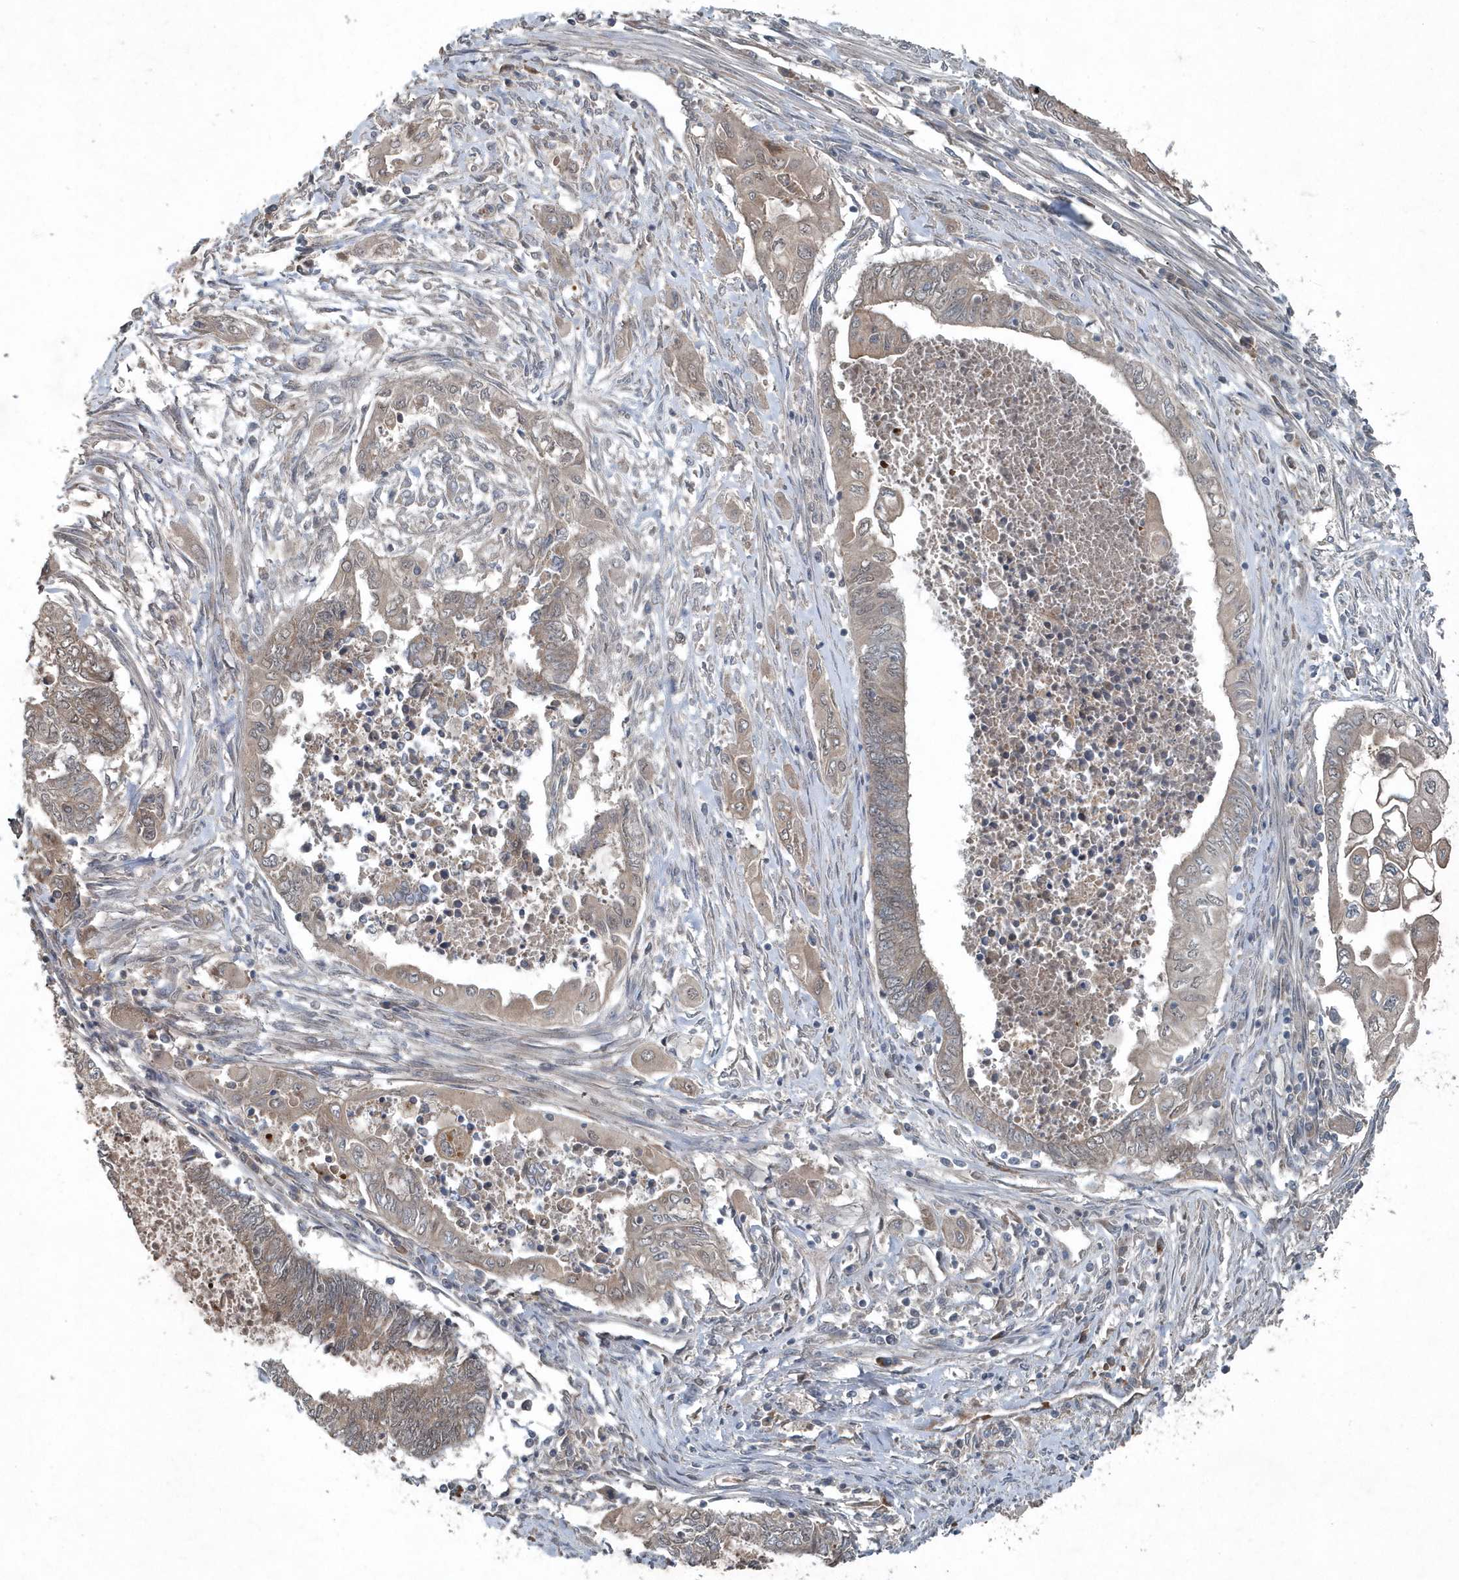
{"staining": {"intensity": "weak", "quantity": "25%-75%", "location": "cytoplasmic/membranous"}, "tissue": "endometrial cancer", "cell_type": "Tumor cells", "image_type": "cancer", "snomed": [{"axis": "morphology", "description": "Adenocarcinoma, NOS"}, {"axis": "topography", "description": "Uterus"}, {"axis": "topography", "description": "Endometrium"}], "caption": "A high-resolution photomicrograph shows immunohistochemistry (IHC) staining of endometrial cancer (adenocarcinoma), which displays weak cytoplasmic/membranous staining in approximately 25%-75% of tumor cells.", "gene": "QTRT2", "patient": {"sex": "female", "age": 70}}